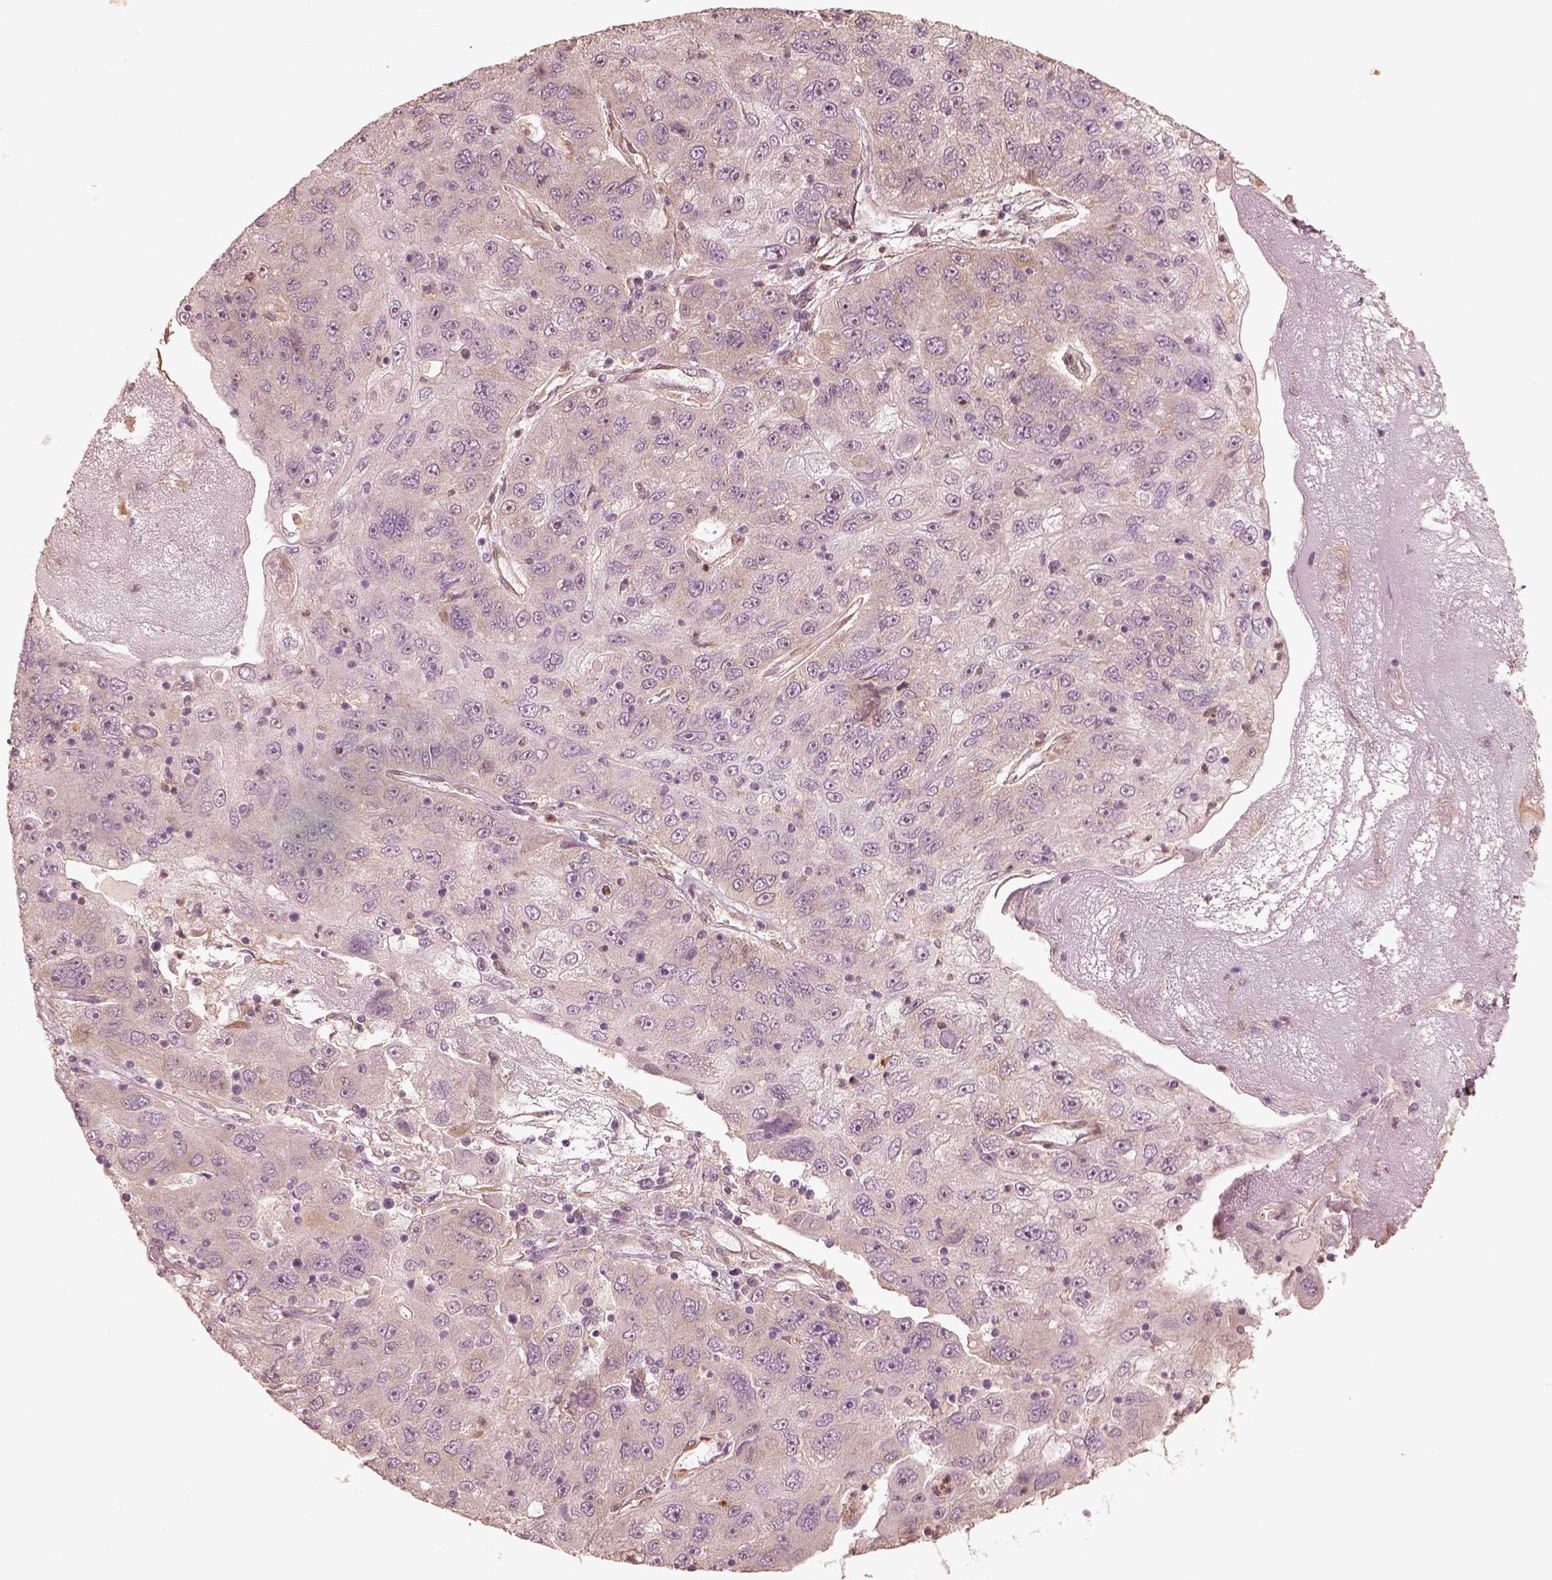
{"staining": {"intensity": "negative", "quantity": "none", "location": "none"}, "tissue": "stomach cancer", "cell_type": "Tumor cells", "image_type": "cancer", "snomed": [{"axis": "morphology", "description": "Adenocarcinoma, NOS"}, {"axis": "topography", "description": "Stomach"}], "caption": "This is an immunohistochemistry photomicrograph of human adenocarcinoma (stomach). There is no positivity in tumor cells.", "gene": "WLS", "patient": {"sex": "male", "age": 56}}